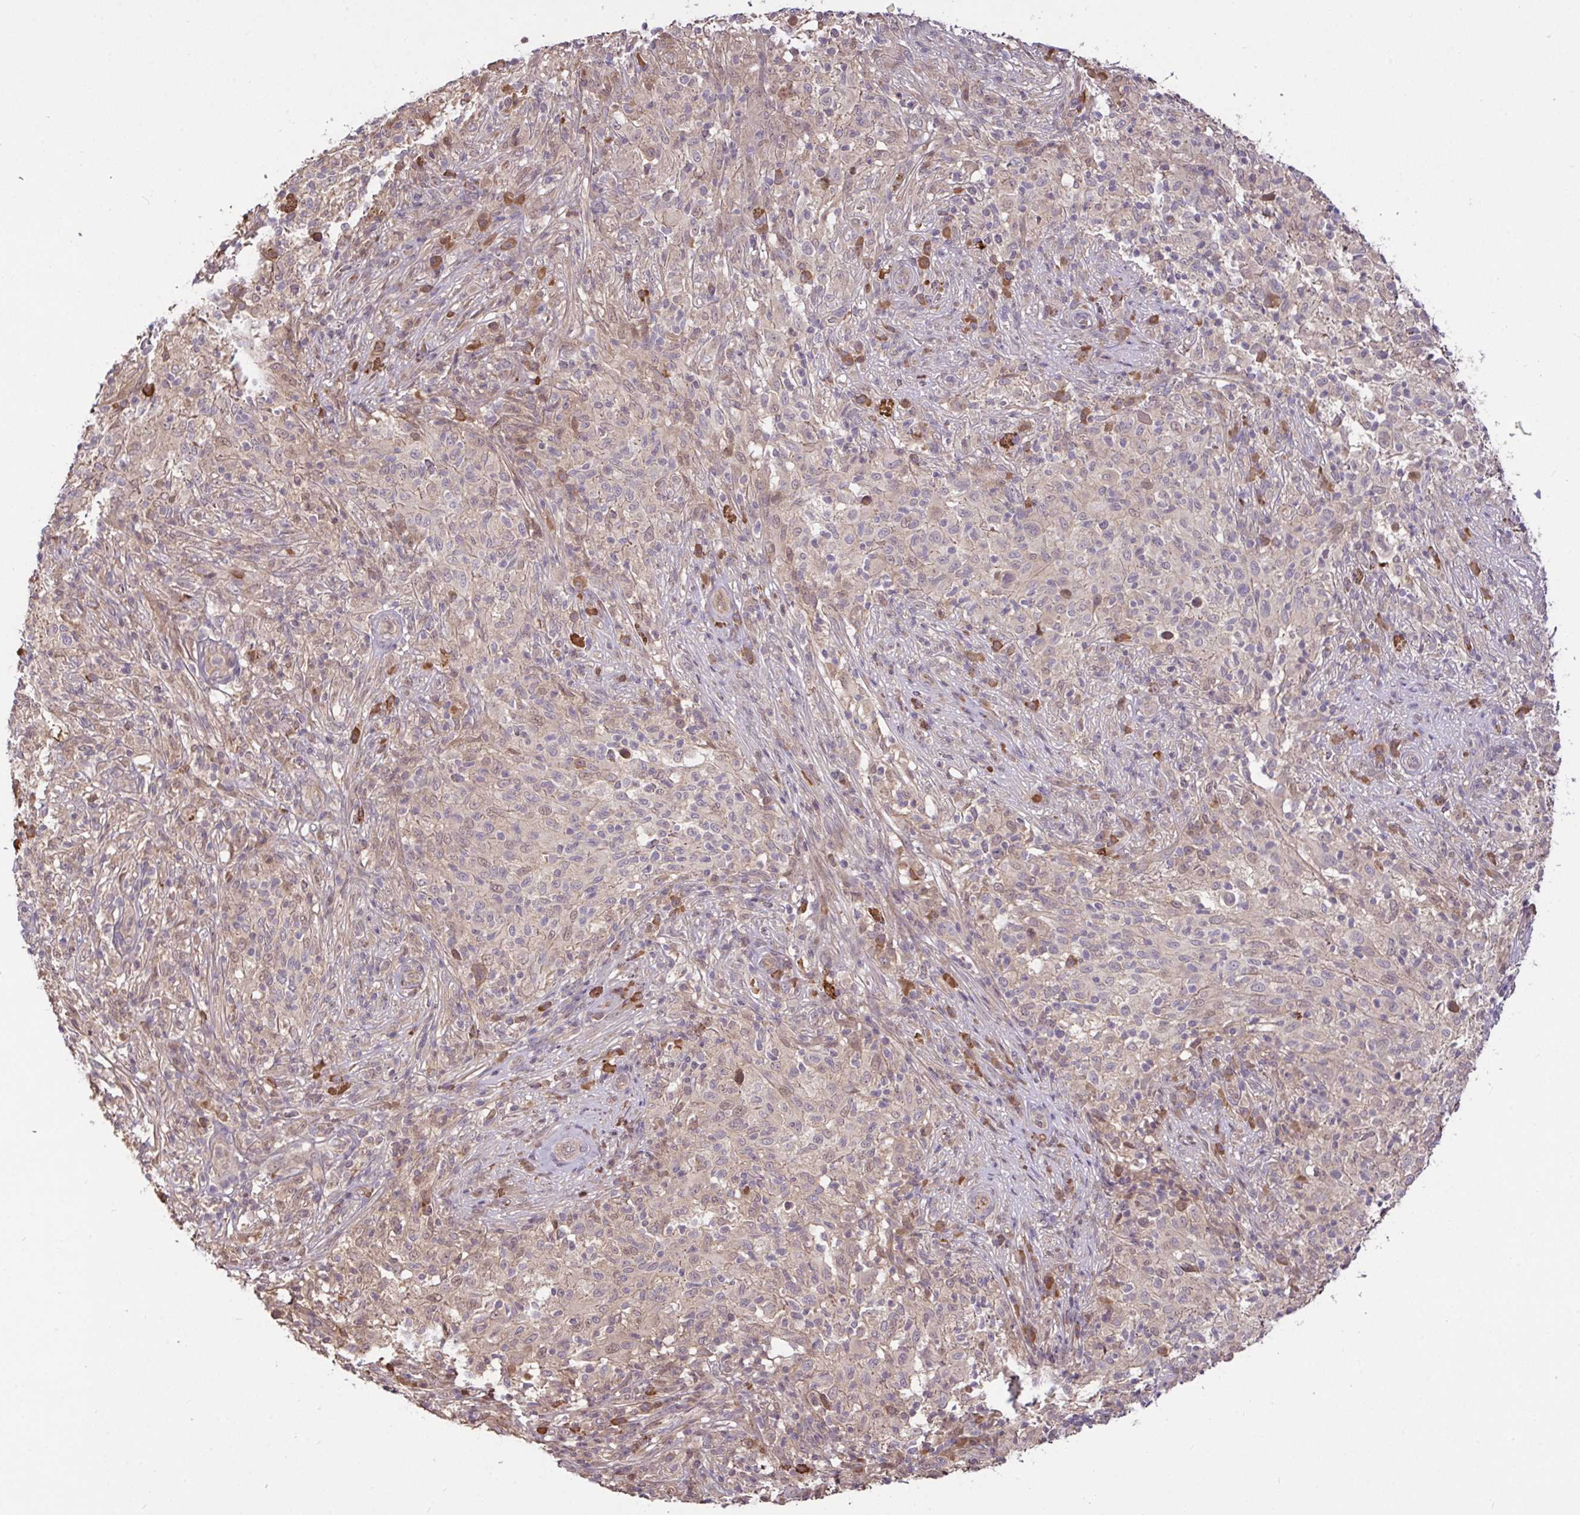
{"staining": {"intensity": "negative", "quantity": "none", "location": "none"}, "tissue": "melanoma", "cell_type": "Tumor cells", "image_type": "cancer", "snomed": [{"axis": "morphology", "description": "Malignant melanoma, NOS"}, {"axis": "topography", "description": "Skin"}], "caption": "The immunohistochemistry (IHC) histopathology image has no significant expression in tumor cells of malignant melanoma tissue.", "gene": "FCER1A", "patient": {"sex": "male", "age": 66}}